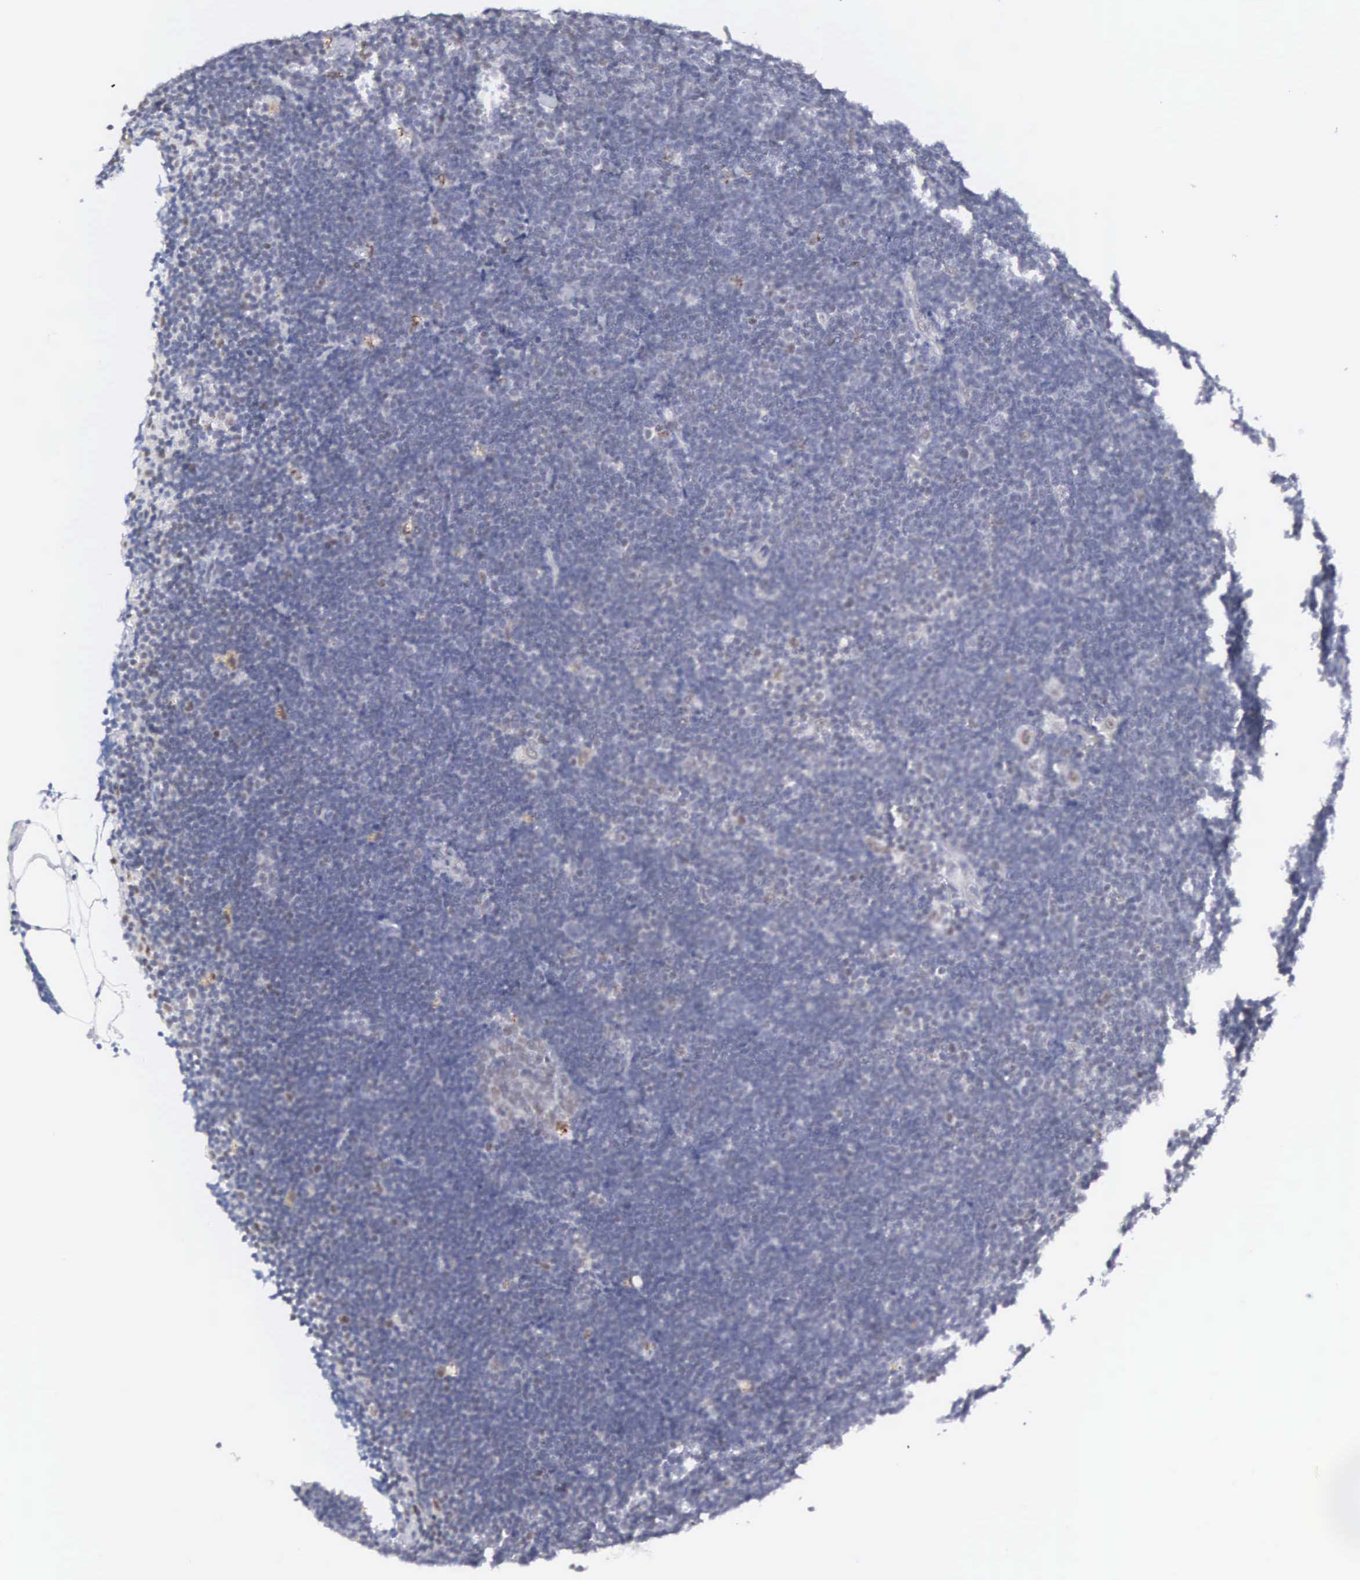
{"staining": {"intensity": "negative", "quantity": "none", "location": "none"}, "tissue": "lymphoma", "cell_type": "Tumor cells", "image_type": "cancer", "snomed": [{"axis": "morphology", "description": "Malignant lymphoma, non-Hodgkin's type, Low grade"}, {"axis": "topography", "description": "Lymph node"}], "caption": "This is a image of IHC staining of lymphoma, which shows no expression in tumor cells.", "gene": "MNAT1", "patient": {"sex": "female", "age": 51}}